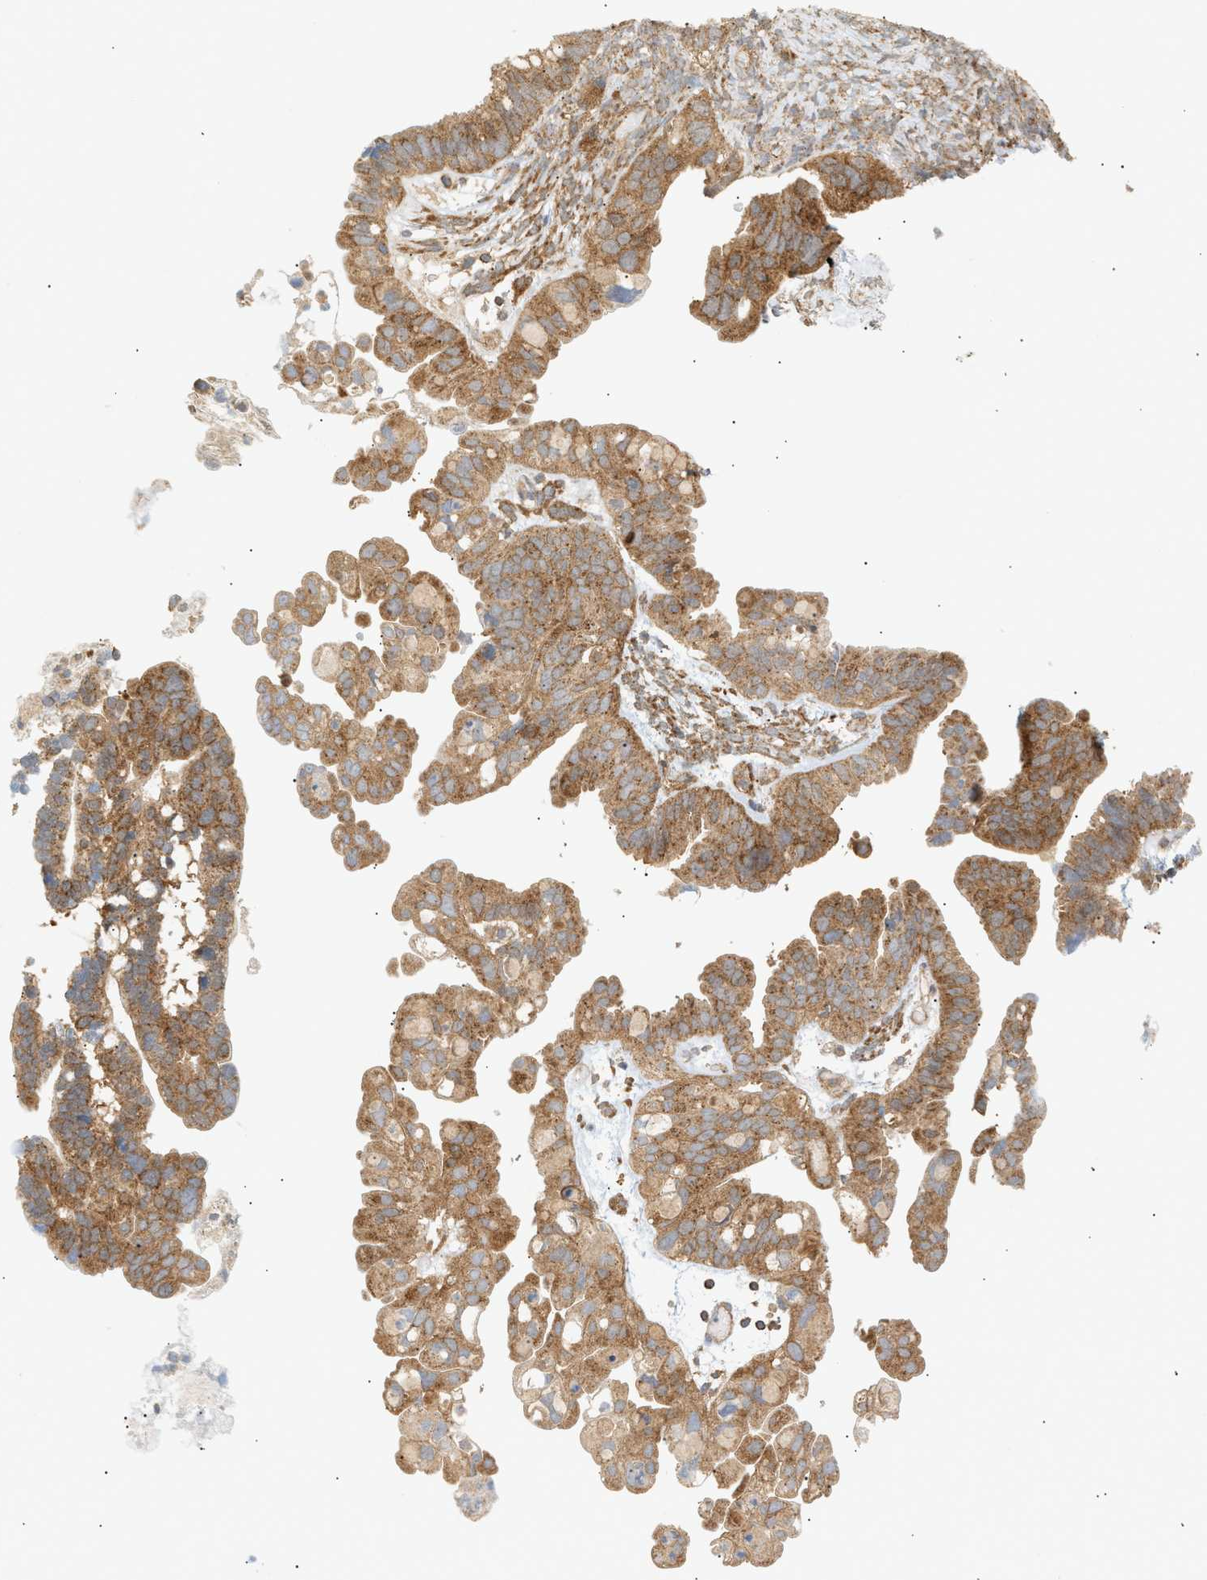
{"staining": {"intensity": "moderate", "quantity": ">75%", "location": "cytoplasmic/membranous"}, "tissue": "ovarian cancer", "cell_type": "Tumor cells", "image_type": "cancer", "snomed": [{"axis": "morphology", "description": "Cystadenocarcinoma, serous, NOS"}, {"axis": "topography", "description": "Ovary"}], "caption": "A brown stain shows moderate cytoplasmic/membranous expression of a protein in serous cystadenocarcinoma (ovarian) tumor cells.", "gene": "SHC1", "patient": {"sex": "female", "age": 56}}